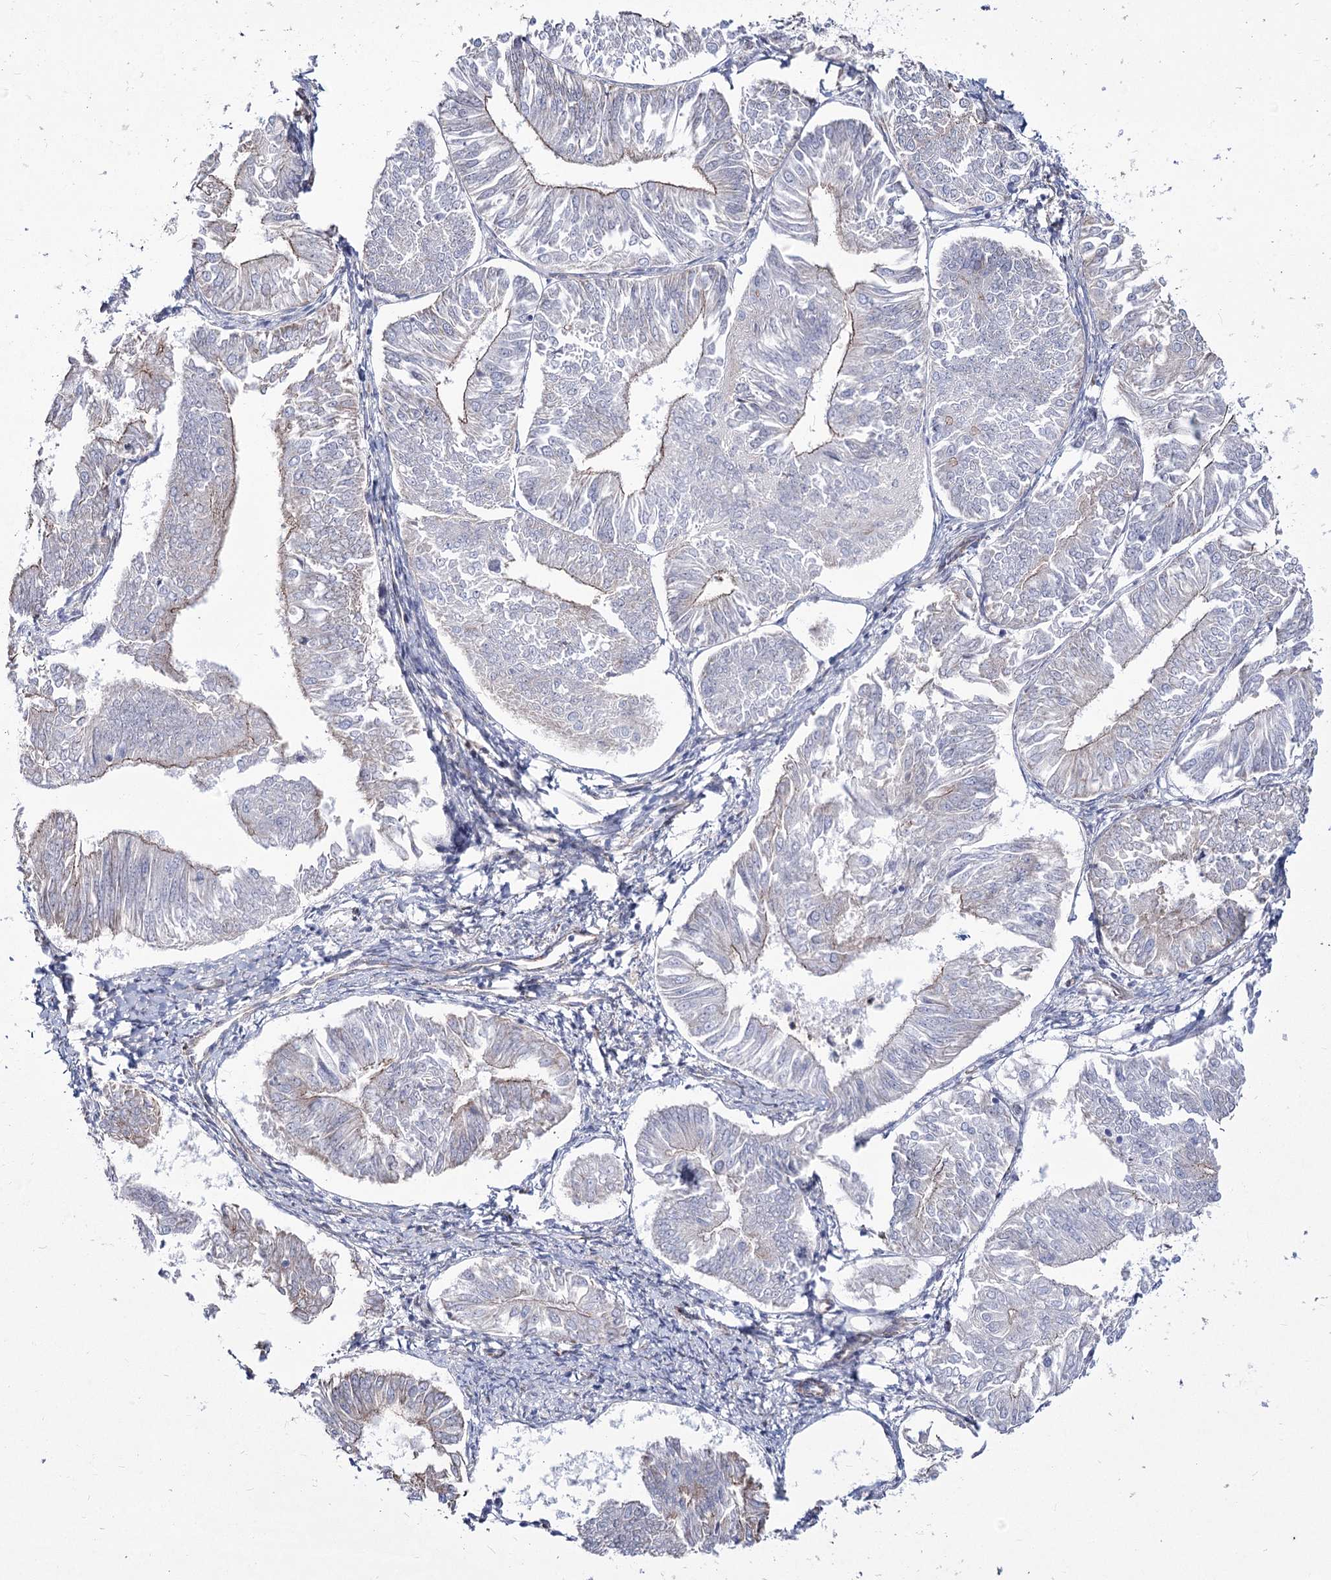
{"staining": {"intensity": "moderate", "quantity": "25%-75%", "location": "cytoplasmic/membranous"}, "tissue": "endometrial cancer", "cell_type": "Tumor cells", "image_type": "cancer", "snomed": [{"axis": "morphology", "description": "Adenocarcinoma, NOS"}, {"axis": "topography", "description": "Endometrium"}], "caption": "Immunohistochemistry photomicrograph of neoplastic tissue: human endometrial cancer stained using immunohistochemistry (IHC) reveals medium levels of moderate protein expression localized specifically in the cytoplasmic/membranous of tumor cells, appearing as a cytoplasmic/membranous brown color.", "gene": "ME3", "patient": {"sex": "female", "age": 58}}